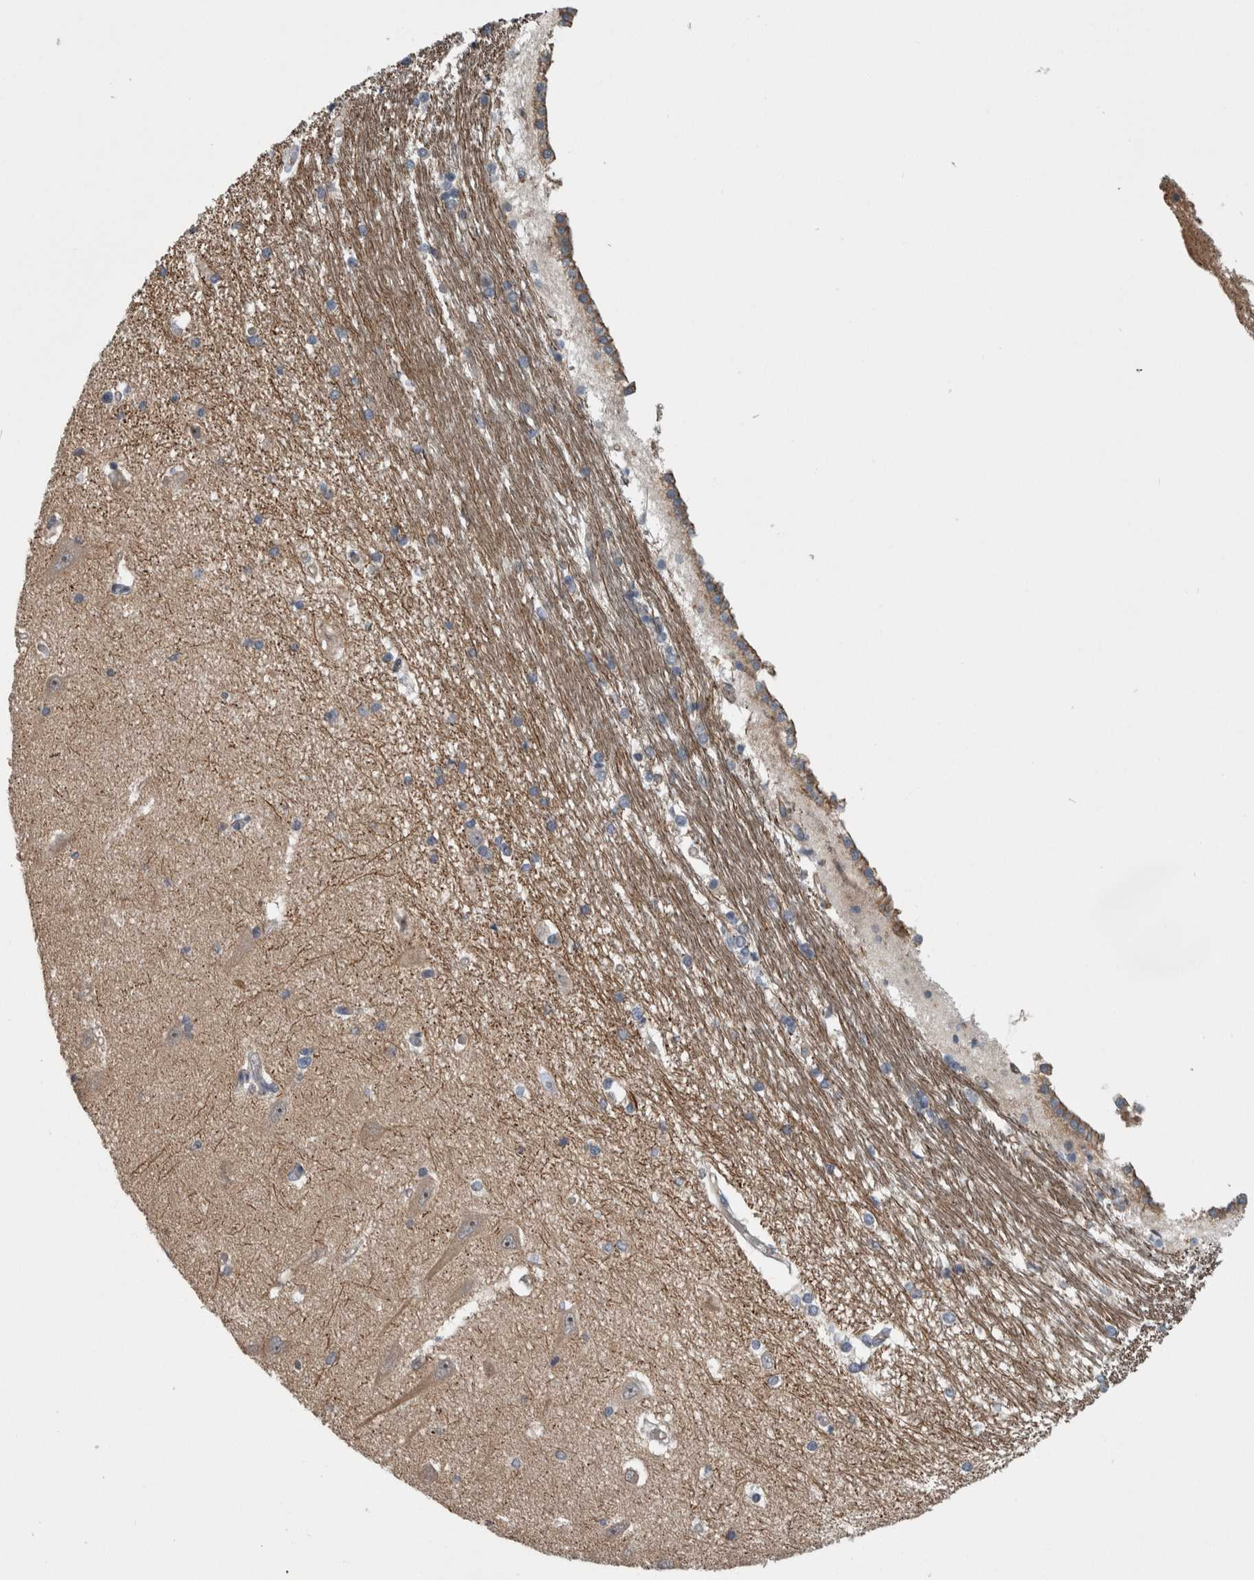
{"staining": {"intensity": "weak", "quantity": "<25%", "location": "cytoplasmic/membranous"}, "tissue": "hippocampus", "cell_type": "Glial cells", "image_type": "normal", "snomed": [{"axis": "morphology", "description": "Normal tissue, NOS"}, {"axis": "topography", "description": "Hippocampus"}], "caption": "Hippocampus was stained to show a protein in brown. There is no significant positivity in glial cells. Brightfield microscopy of IHC stained with DAB (brown) and hematoxylin (blue), captured at high magnification.", "gene": "KCNJ3", "patient": {"sex": "male", "age": 45}}